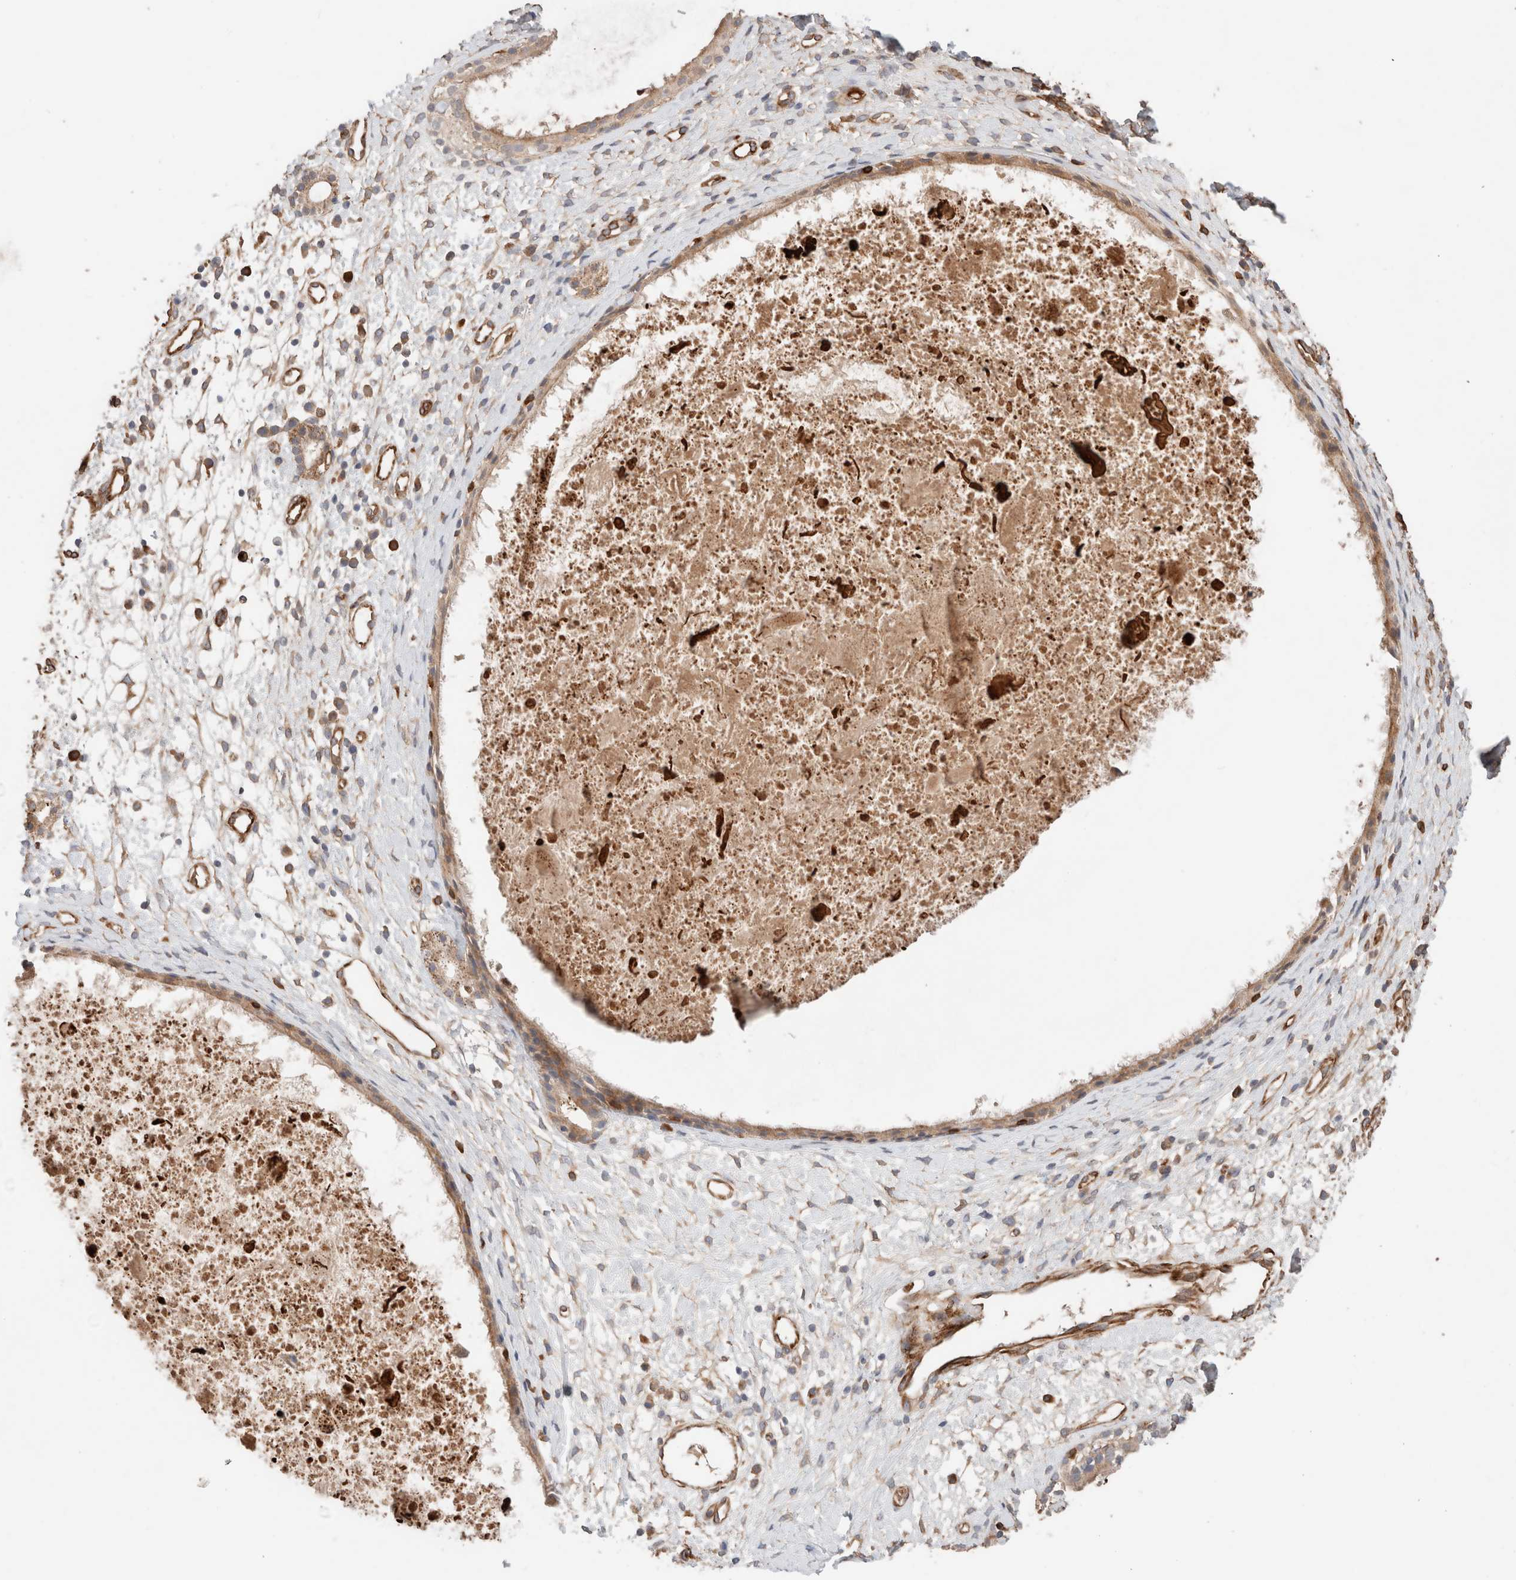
{"staining": {"intensity": "weak", "quantity": ">75%", "location": "cytoplasmic/membranous"}, "tissue": "nasopharynx", "cell_type": "Respiratory epithelial cells", "image_type": "normal", "snomed": [{"axis": "morphology", "description": "Normal tissue, NOS"}, {"axis": "topography", "description": "Nasopharynx"}], "caption": "Protein analysis of unremarkable nasopharynx exhibits weak cytoplasmic/membranous staining in about >75% of respiratory epithelial cells. The staining was performed using DAB, with brown indicating positive protein expression. Nuclei are stained blue with hematoxylin.", "gene": "RAB32", "patient": {"sex": "male", "age": 22}}